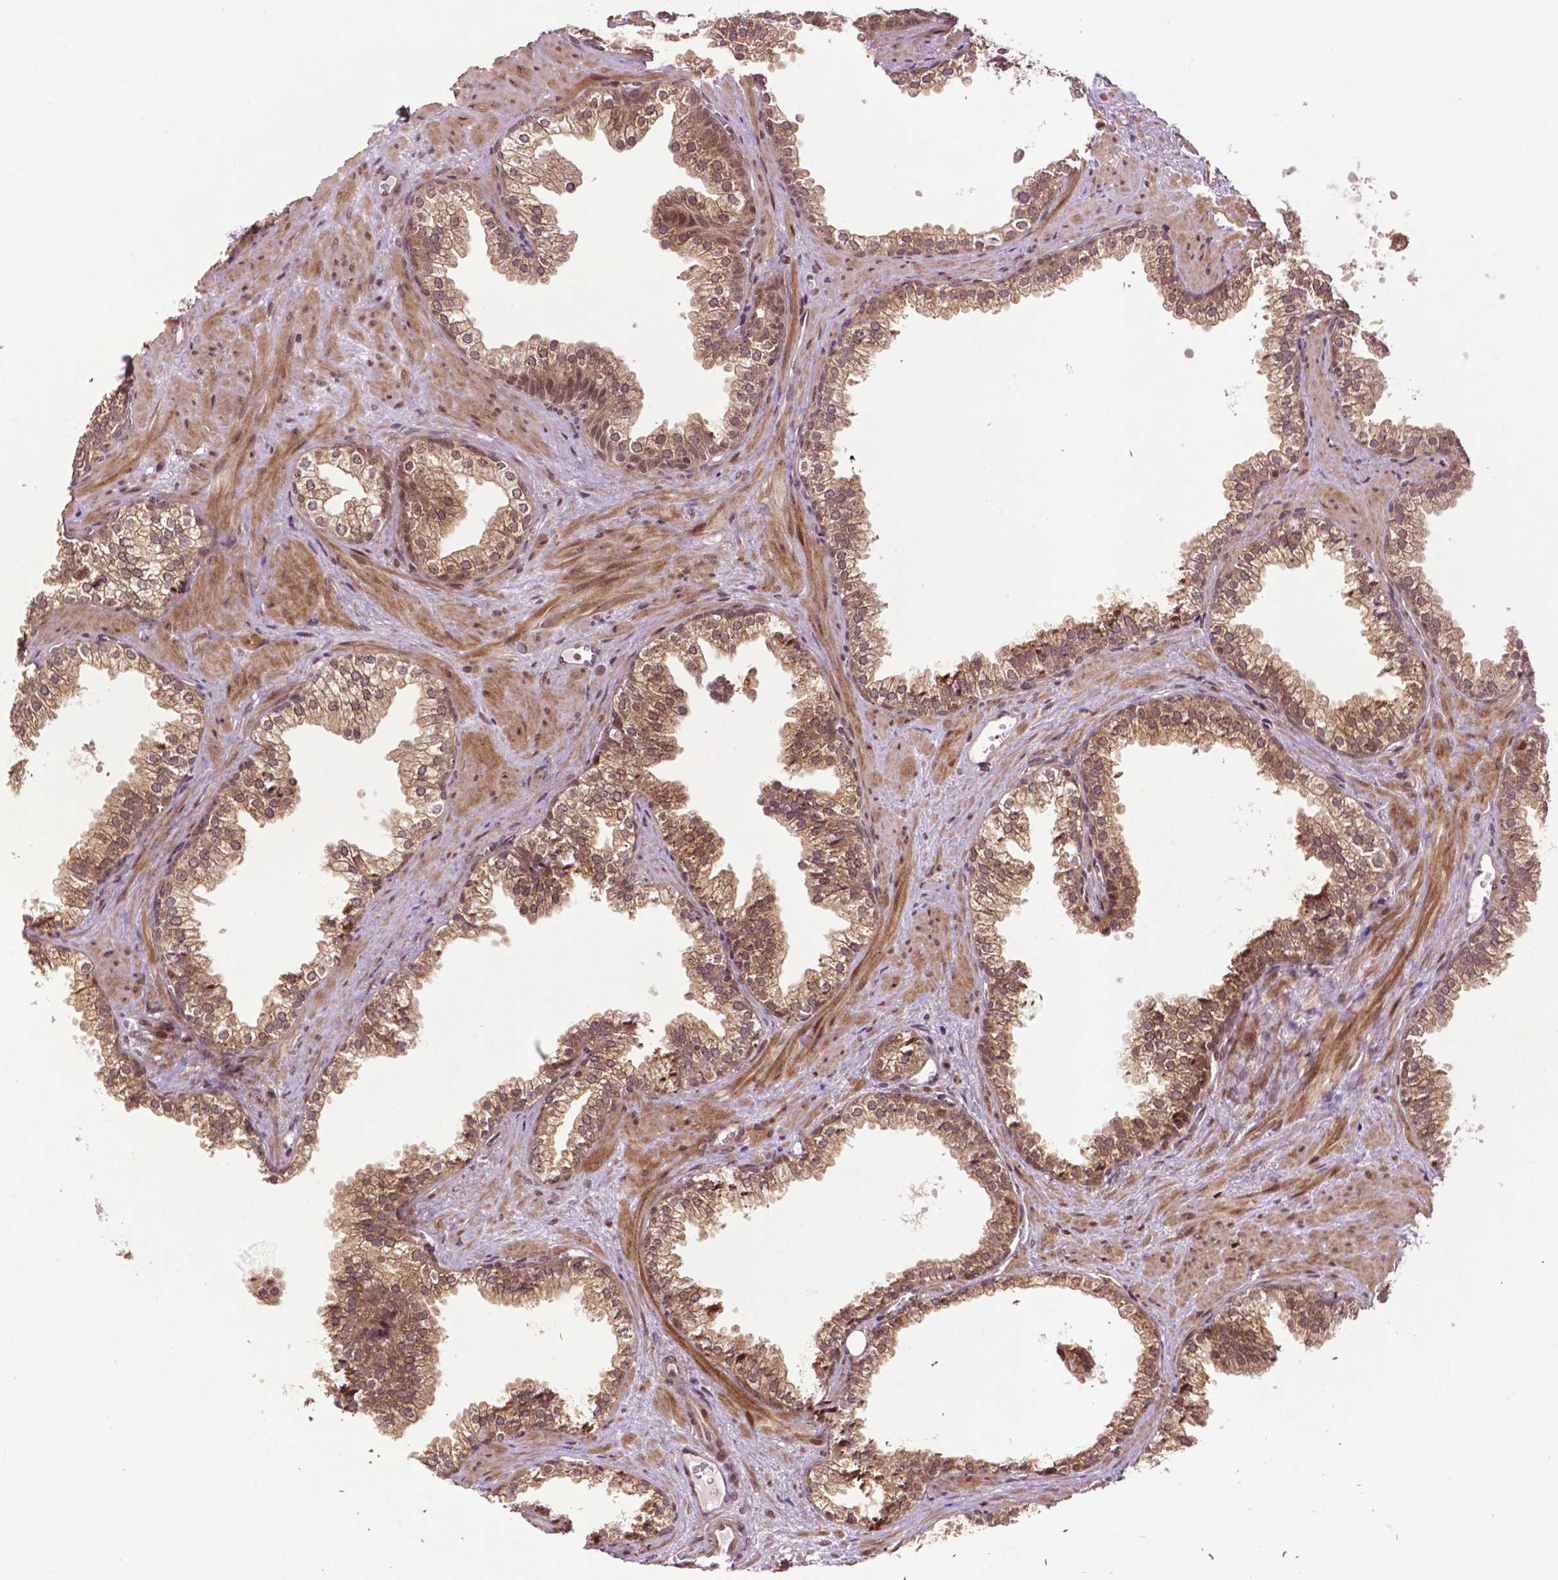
{"staining": {"intensity": "moderate", "quantity": ">75%", "location": "cytoplasmic/membranous,nuclear"}, "tissue": "prostate", "cell_type": "Glandular cells", "image_type": "normal", "snomed": [{"axis": "morphology", "description": "Normal tissue, NOS"}, {"axis": "topography", "description": "Prostate"}], "caption": "Glandular cells demonstrate medium levels of moderate cytoplasmic/membranous,nuclear staining in approximately >75% of cells in normal prostate. The staining is performed using DAB (3,3'-diaminobenzidine) brown chromogen to label protein expression. The nuclei are counter-stained blue using hematoxylin.", "gene": "TMX2", "patient": {"sex": "male", "age": 79}}